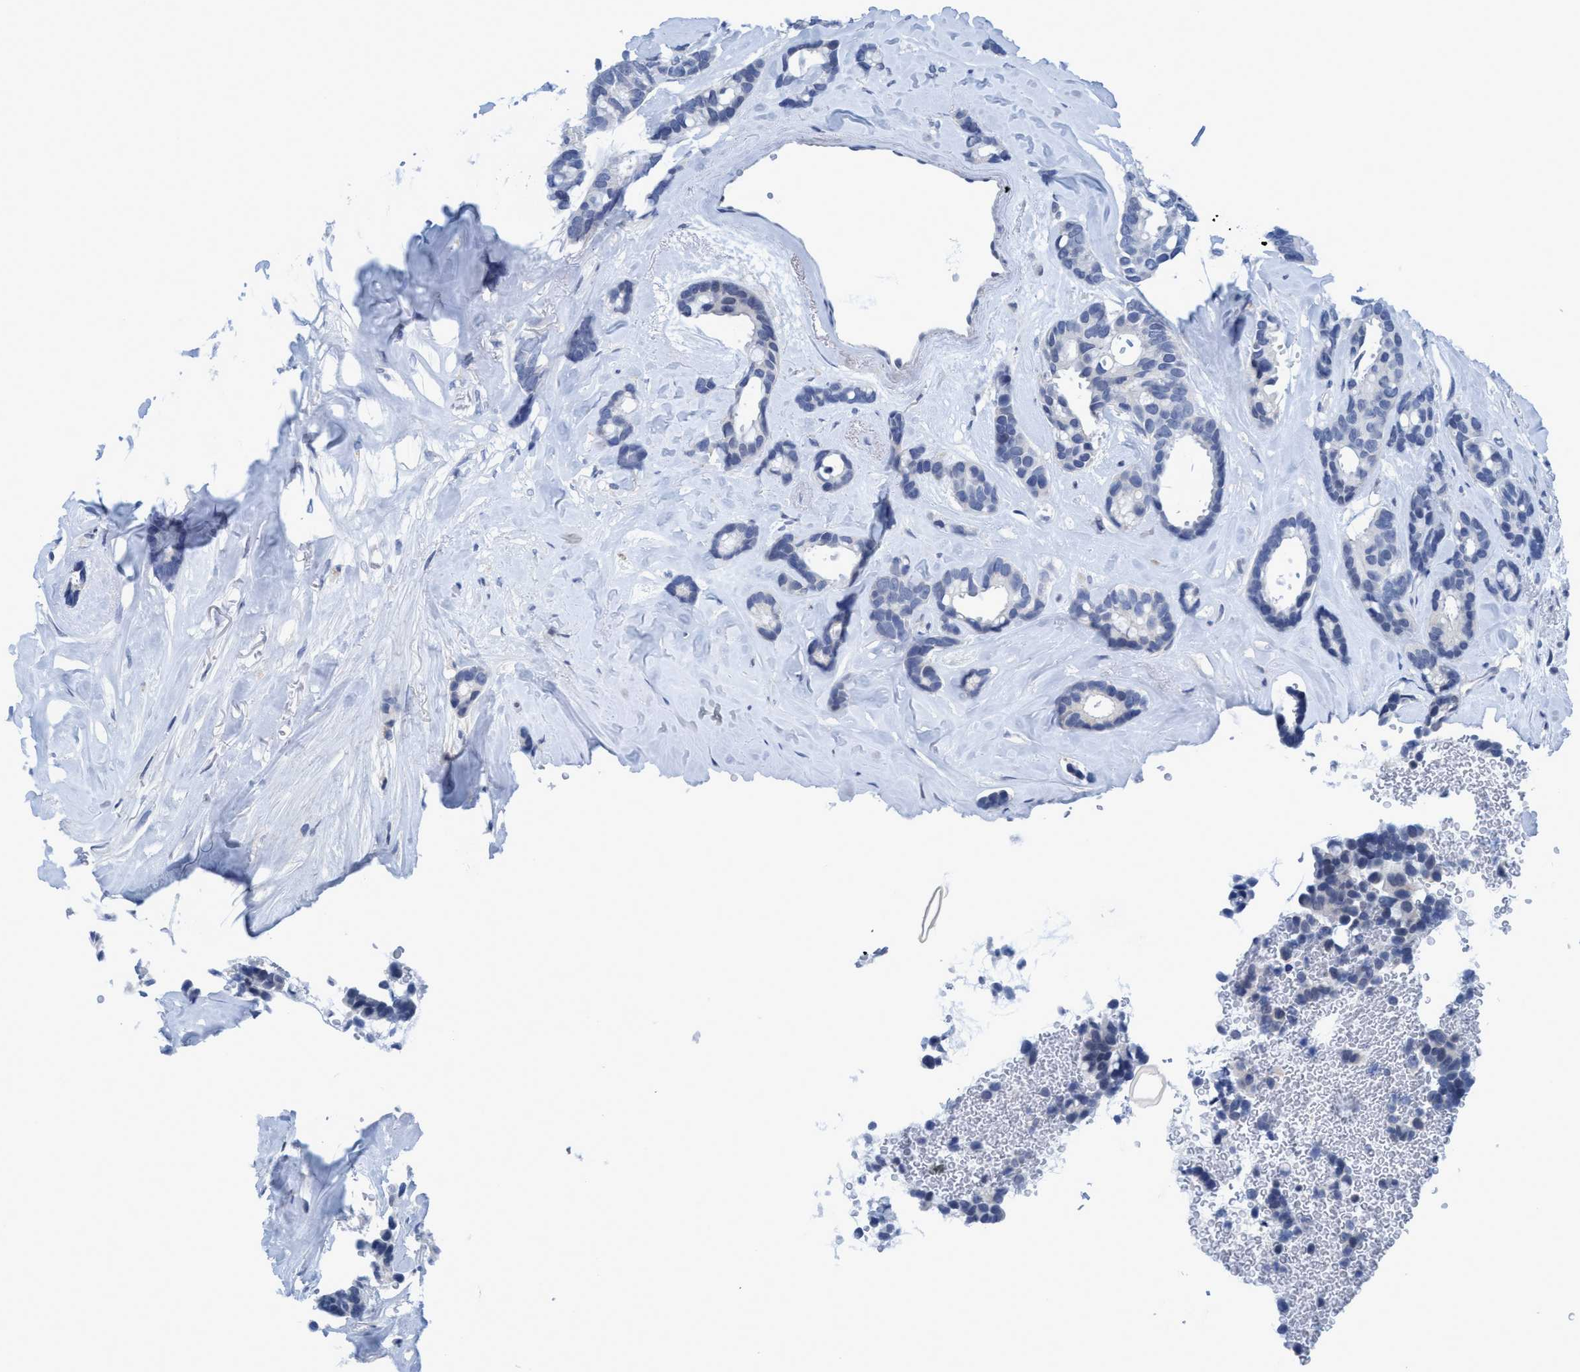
{"staining": {"intensity": "negative", "quantity": "none", "location": "none"}, "tissue": "breast cancer", "cell_type": "Tumor cells", "image_type": "cancer", "snomed": [{"axis": "morphology", "description": "Duct carcinoma"}, {"axis": "topography", "description": "Breast"}], "caption": "There is no significant positivity in tumor cells of breast invasive ductal carcinoma.", "gene": "DNAI1", "patient": {"sex": "female", "age": 87}}